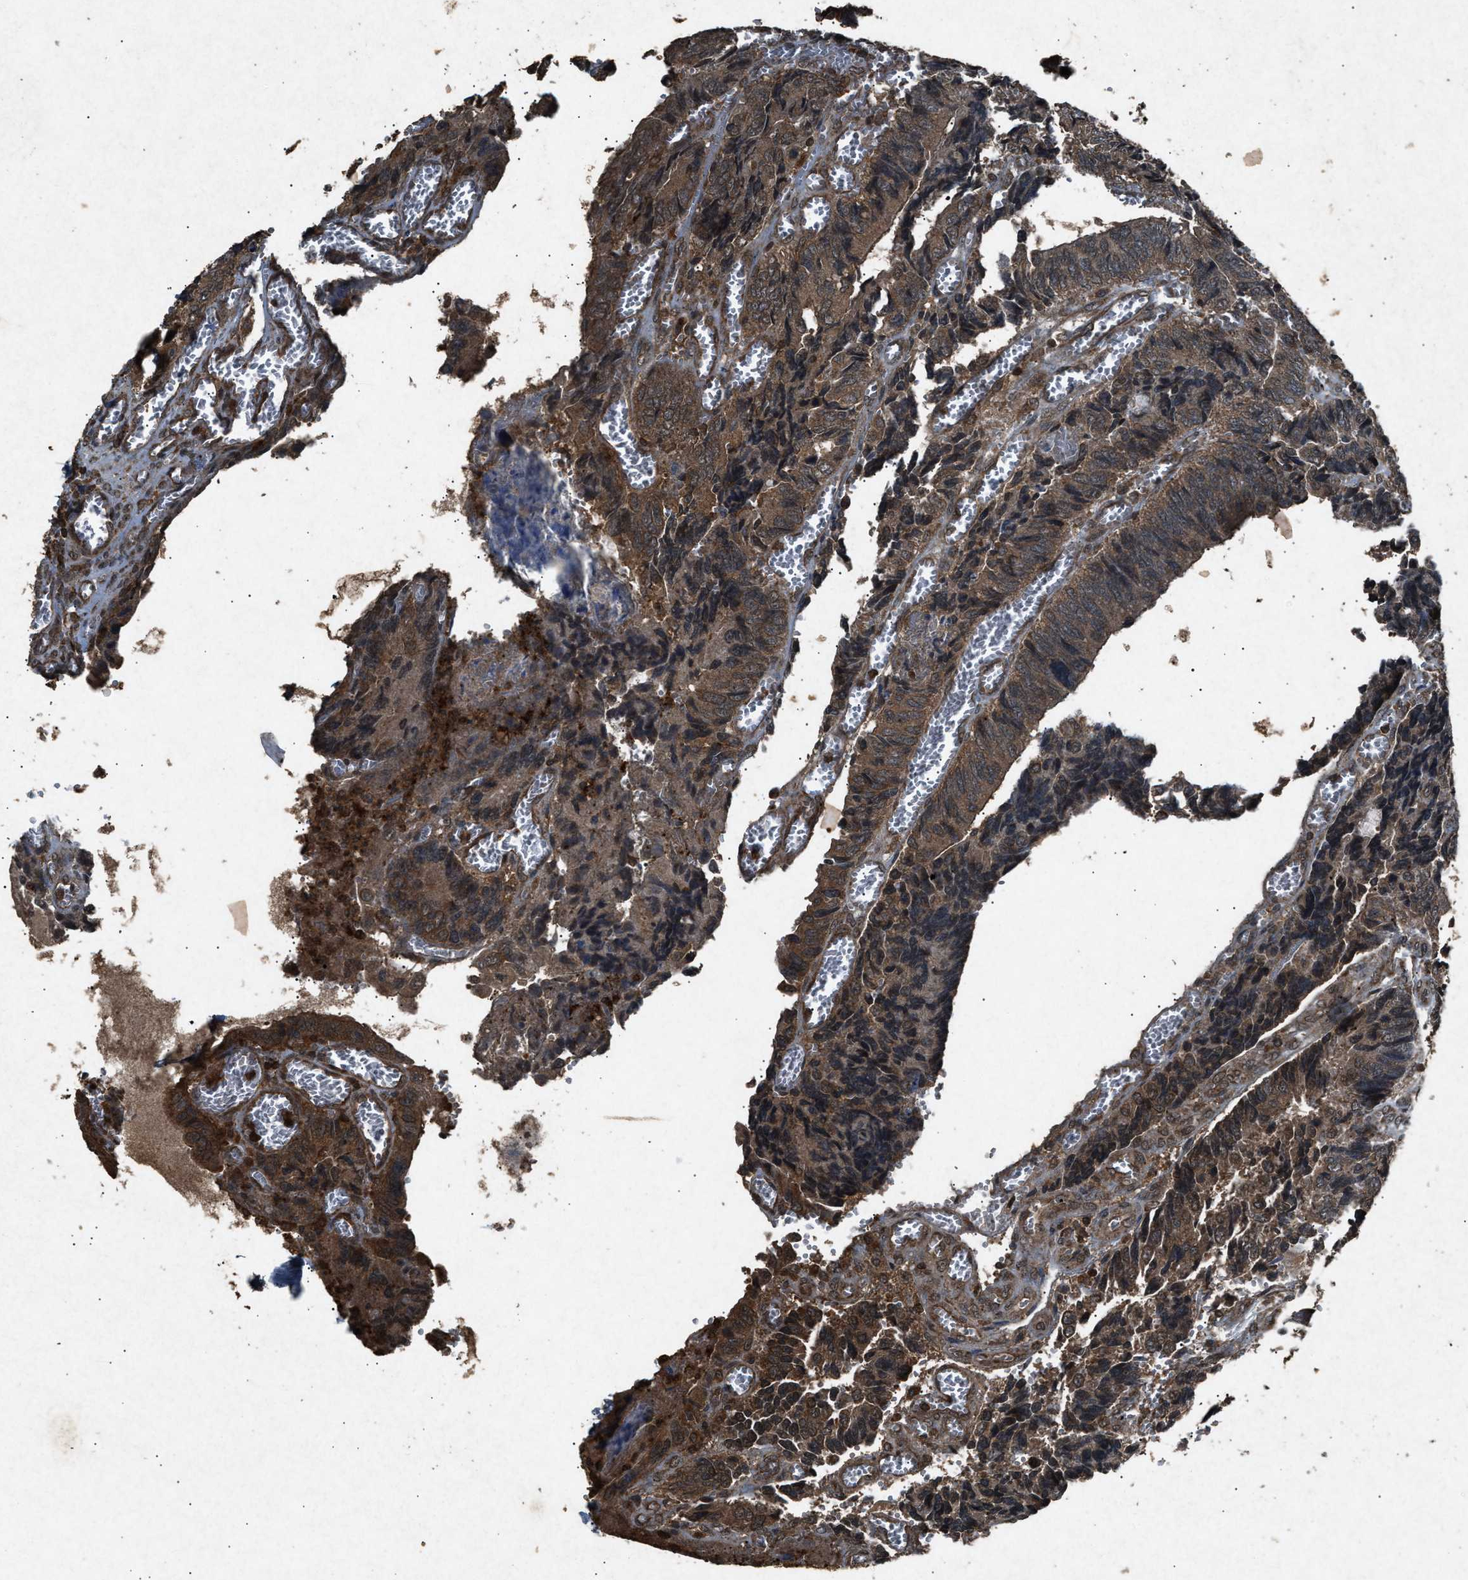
{"staining": {"intensity": "moderate", "quantity": ">75%", "location": "cytoplasmic/membranous"}, "tissue": "colorectal cancer", "cell_type": "Tumor cells", "image_type": "cancer", "snomed": [{"axis": "morphology", "description": "Adenocarcinoma, NOS"}, {"axis": "topography", "description": "Colon"}], "caption": "Adenocarcinoma (colorectal) was stained to show a protein in brown. There is medium levels of moderate cytoplasmic/membranous expression in about >75% of tumor cells.", "gene": "OAS1", "patient": {"sex": "male", "age": 72}}